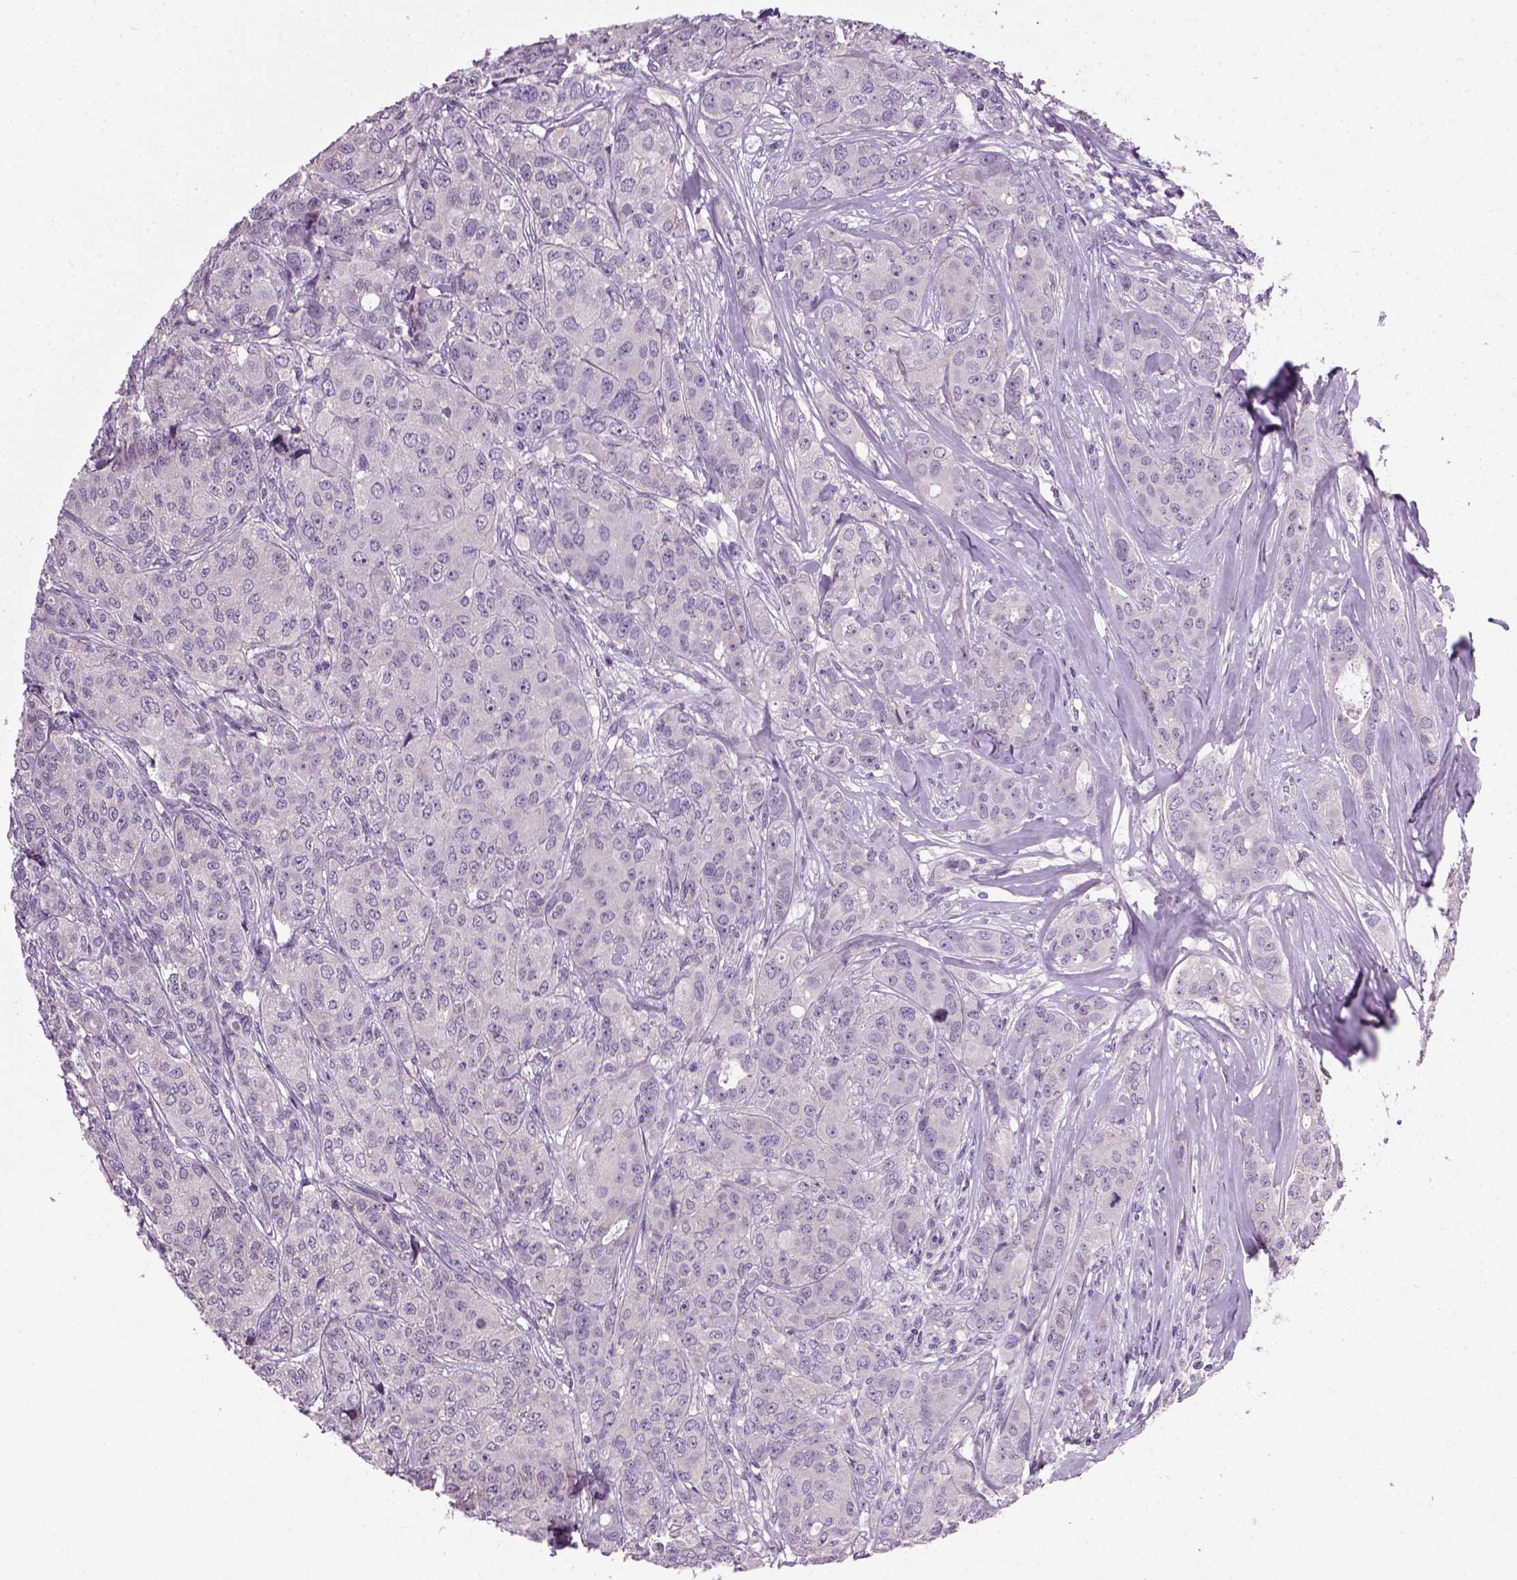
{"staining": {"intensity": "negative", "quantity": "none", "location": "none"}, "tissue": "breast cancer", "cell_type": "Tumor cells", "image_type": "cancer", "snomed": [{"axis": "morphology", "description": "Duct carcinoma"}, {"axis": "topography", "description": "Breast"}], "caption": "Tumor cells show no significant protein staining in breast cancer. The staining was performed using DAB to visualize the protein expression in brown, while the nuclei were stained in blue with hematoxylin (Magnification: 20x).", "gene": "ELOVL3", "patient": {"sex": "female", "age": 43}}